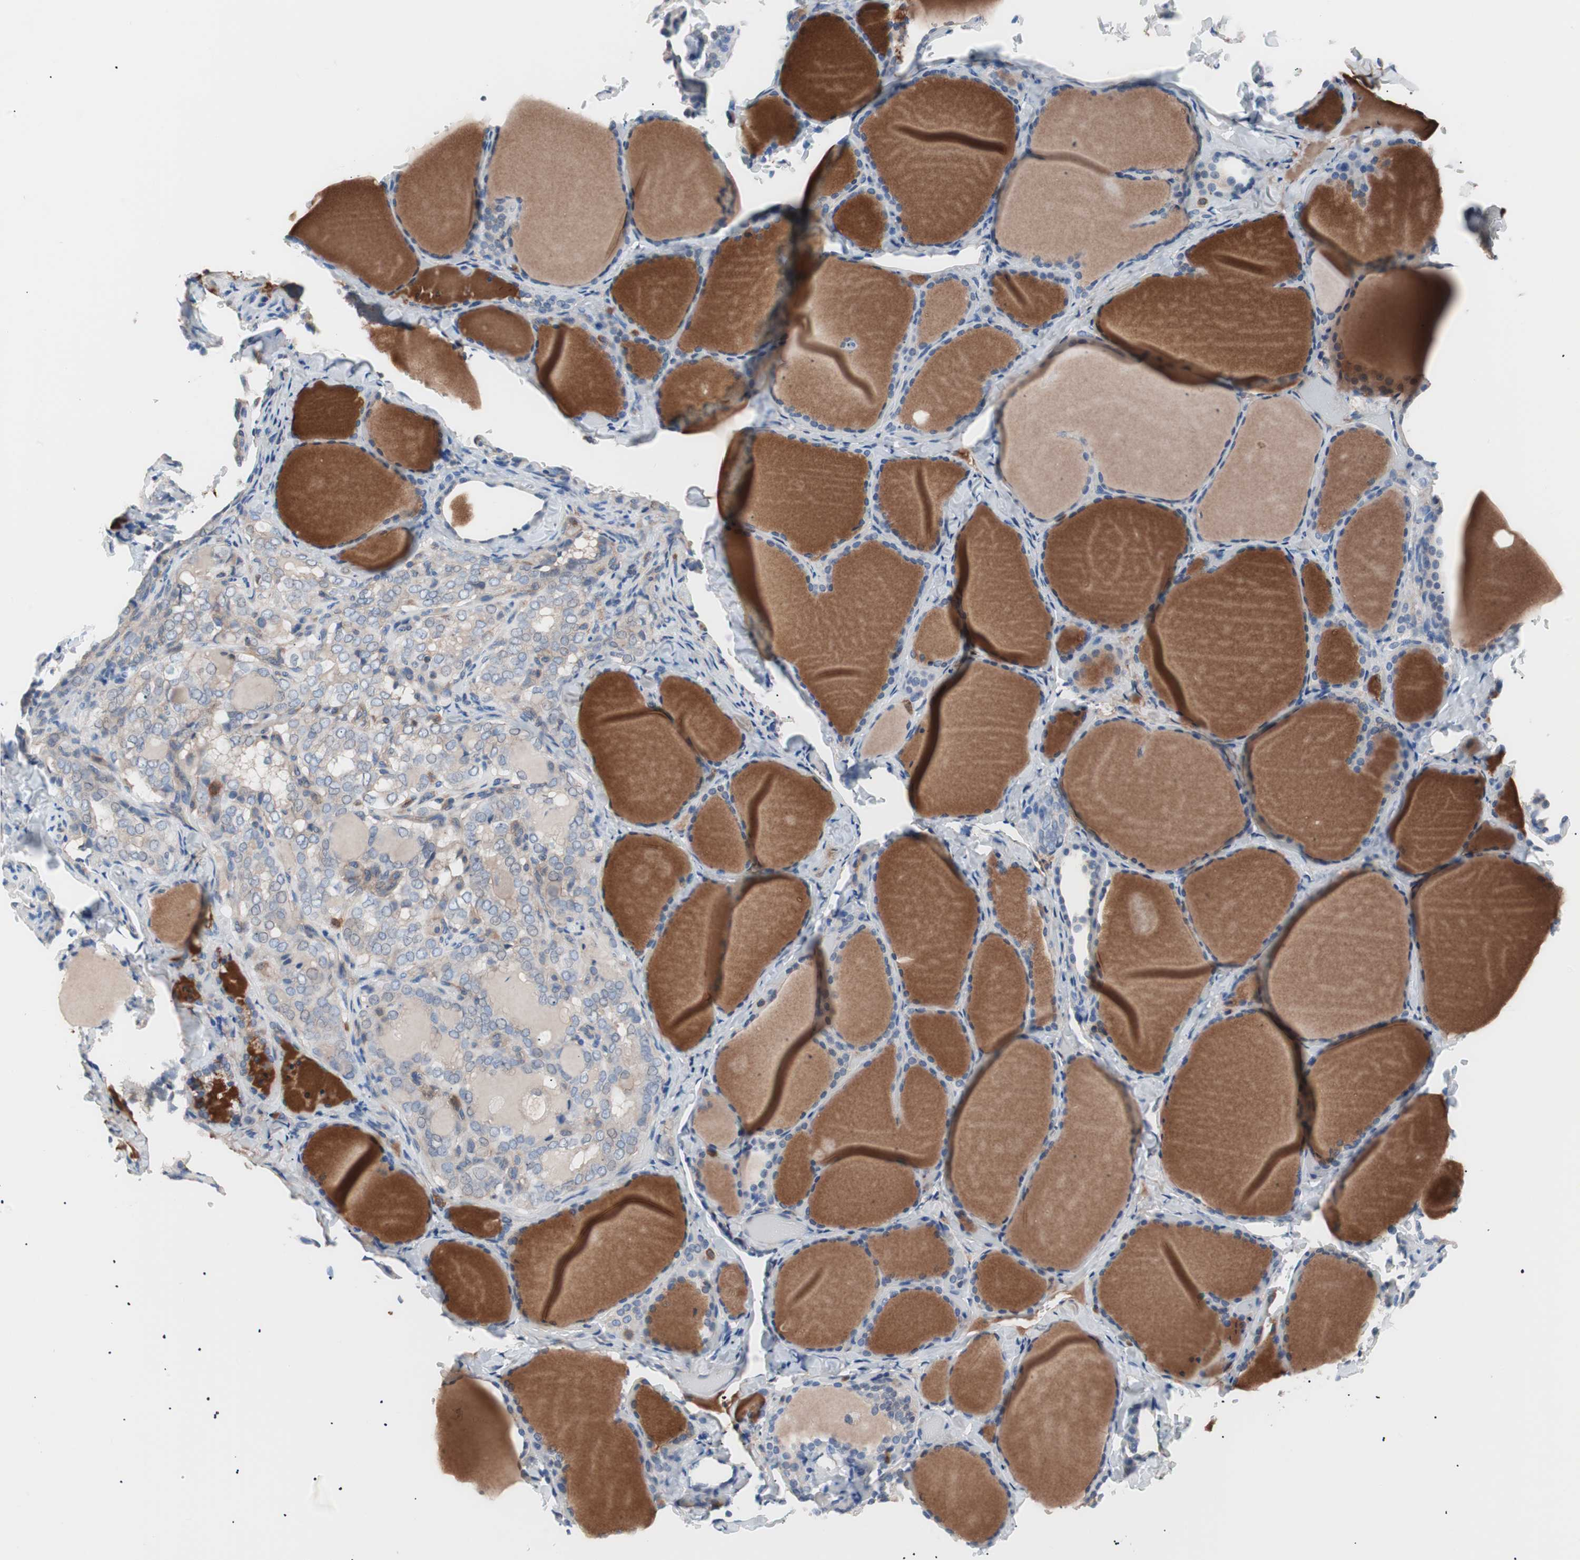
{"staining": {"intensity": "negative", "quantity": "none", "location": "none"}, "tissue": "thyroid gland", "cell_type": "Glandular cells", "image_type": "normal", "snomed": [{"axis": "morphology", "description": "Normal tissue, NOS"}, {"axis": "morphology", "description": "Papillary adenocarcinoma, NOS"}, {"axis": "topography", "description": "Thyroid gland"}], "caption": "Normal thyroid gland was stained to show a protein in brown. There is no significant positivity in glandular cells. (Immunohistochemistry (ihc), brightfield microscopy, high magnification).", "gene": "GPR160", "patient": {"sex": "female", "age": 30}}